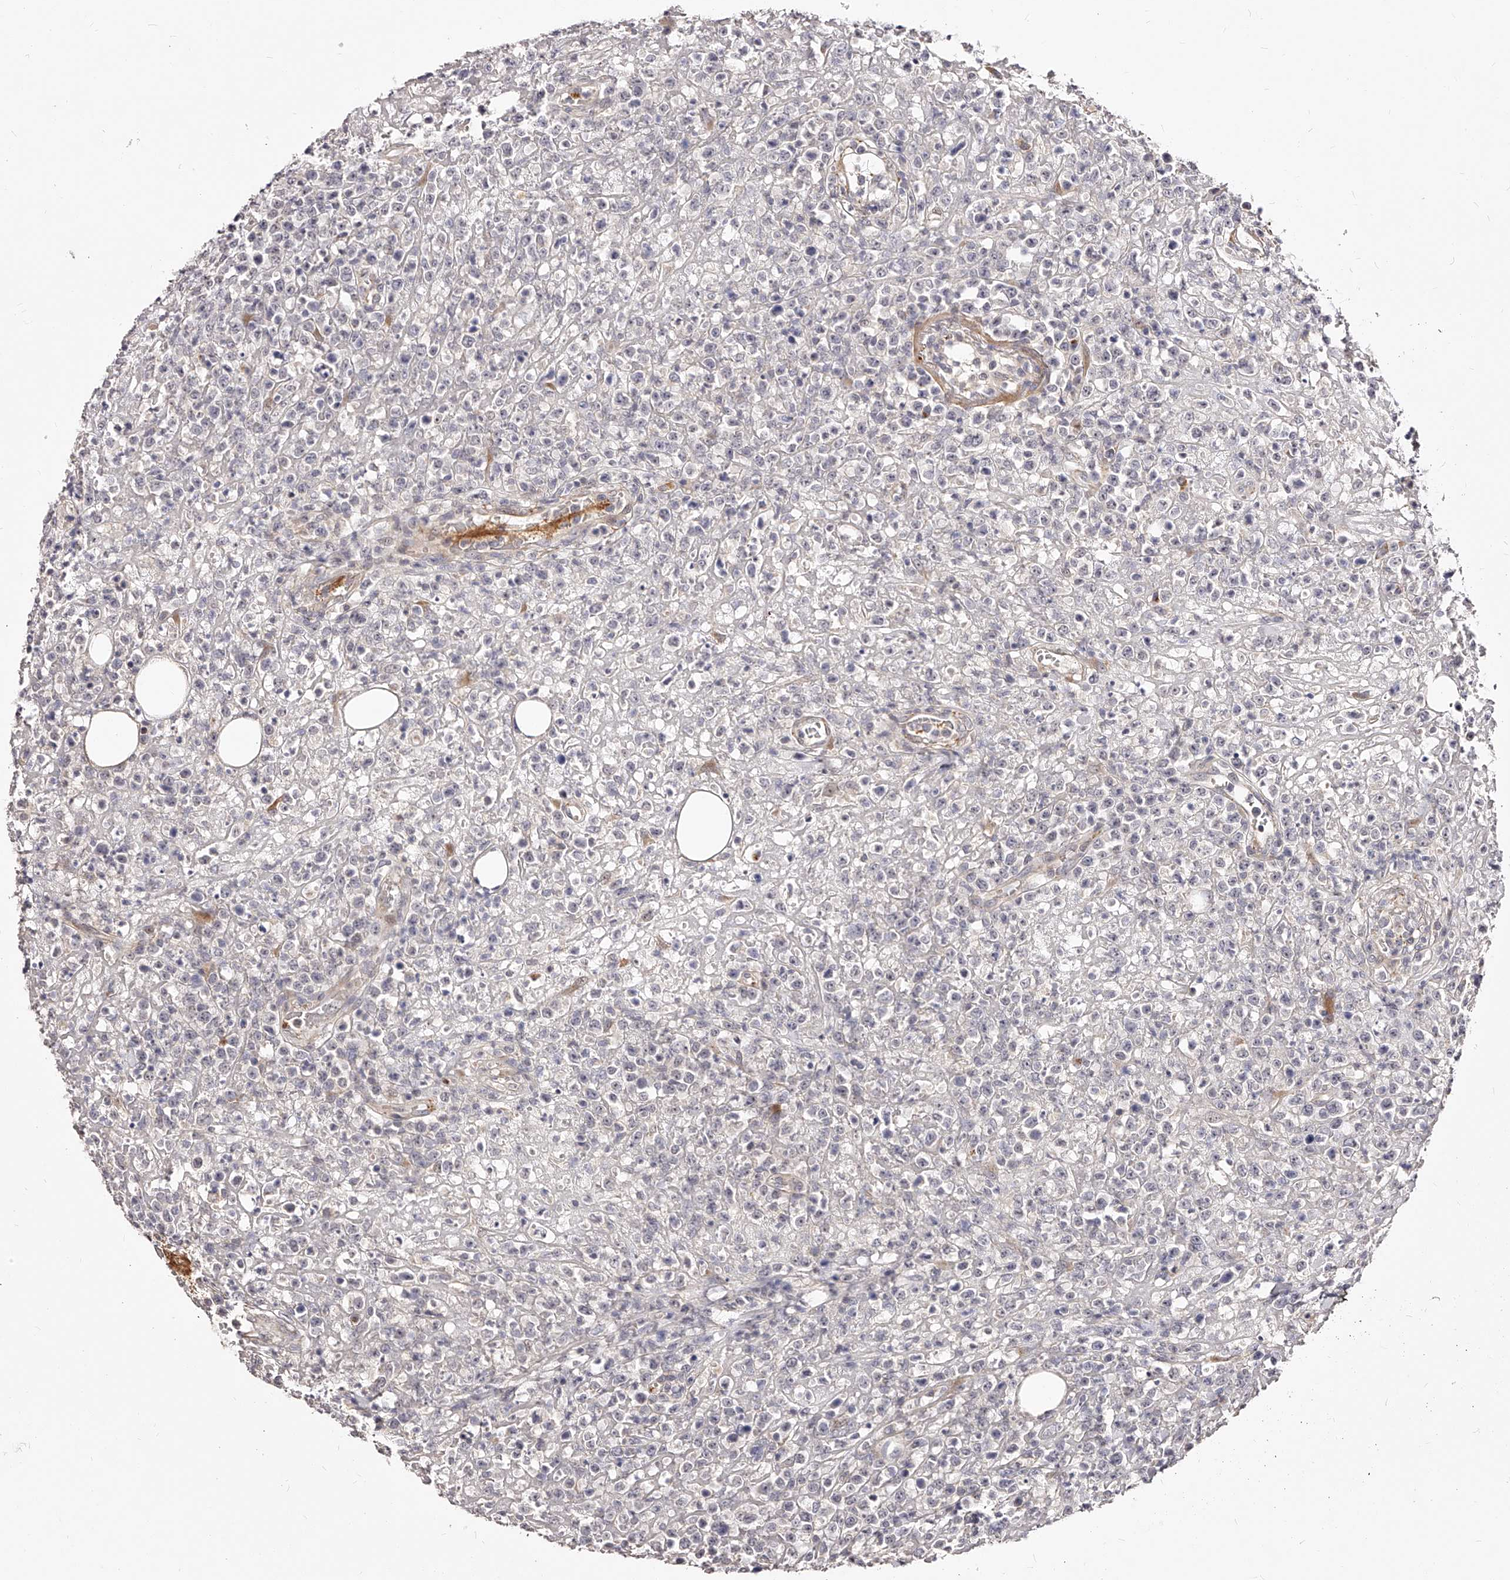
{"staining": {"intensity": "negative", "quantity": "none", "location": "none"}, "tissue": "lymphoma", "cell_type": "Tumor cells", "image_type": "cancer", "snomed": [{"axis": "morphology", "description": "Malignant lymphoma, non-Hodgkin's type, High grade"}, {"axis": "topography", "description": "Colon"}], "caption": "An IHC photomicrograph of malignant lymphoma, non-Hodgkin's type (high-grade) is shown. There is no staining in tumor cells of malignant lymphoma, non-Hodgkin's type (high-grade).", "gene": "ZNF502", "patient": {"sex": "female", "age": 53}}